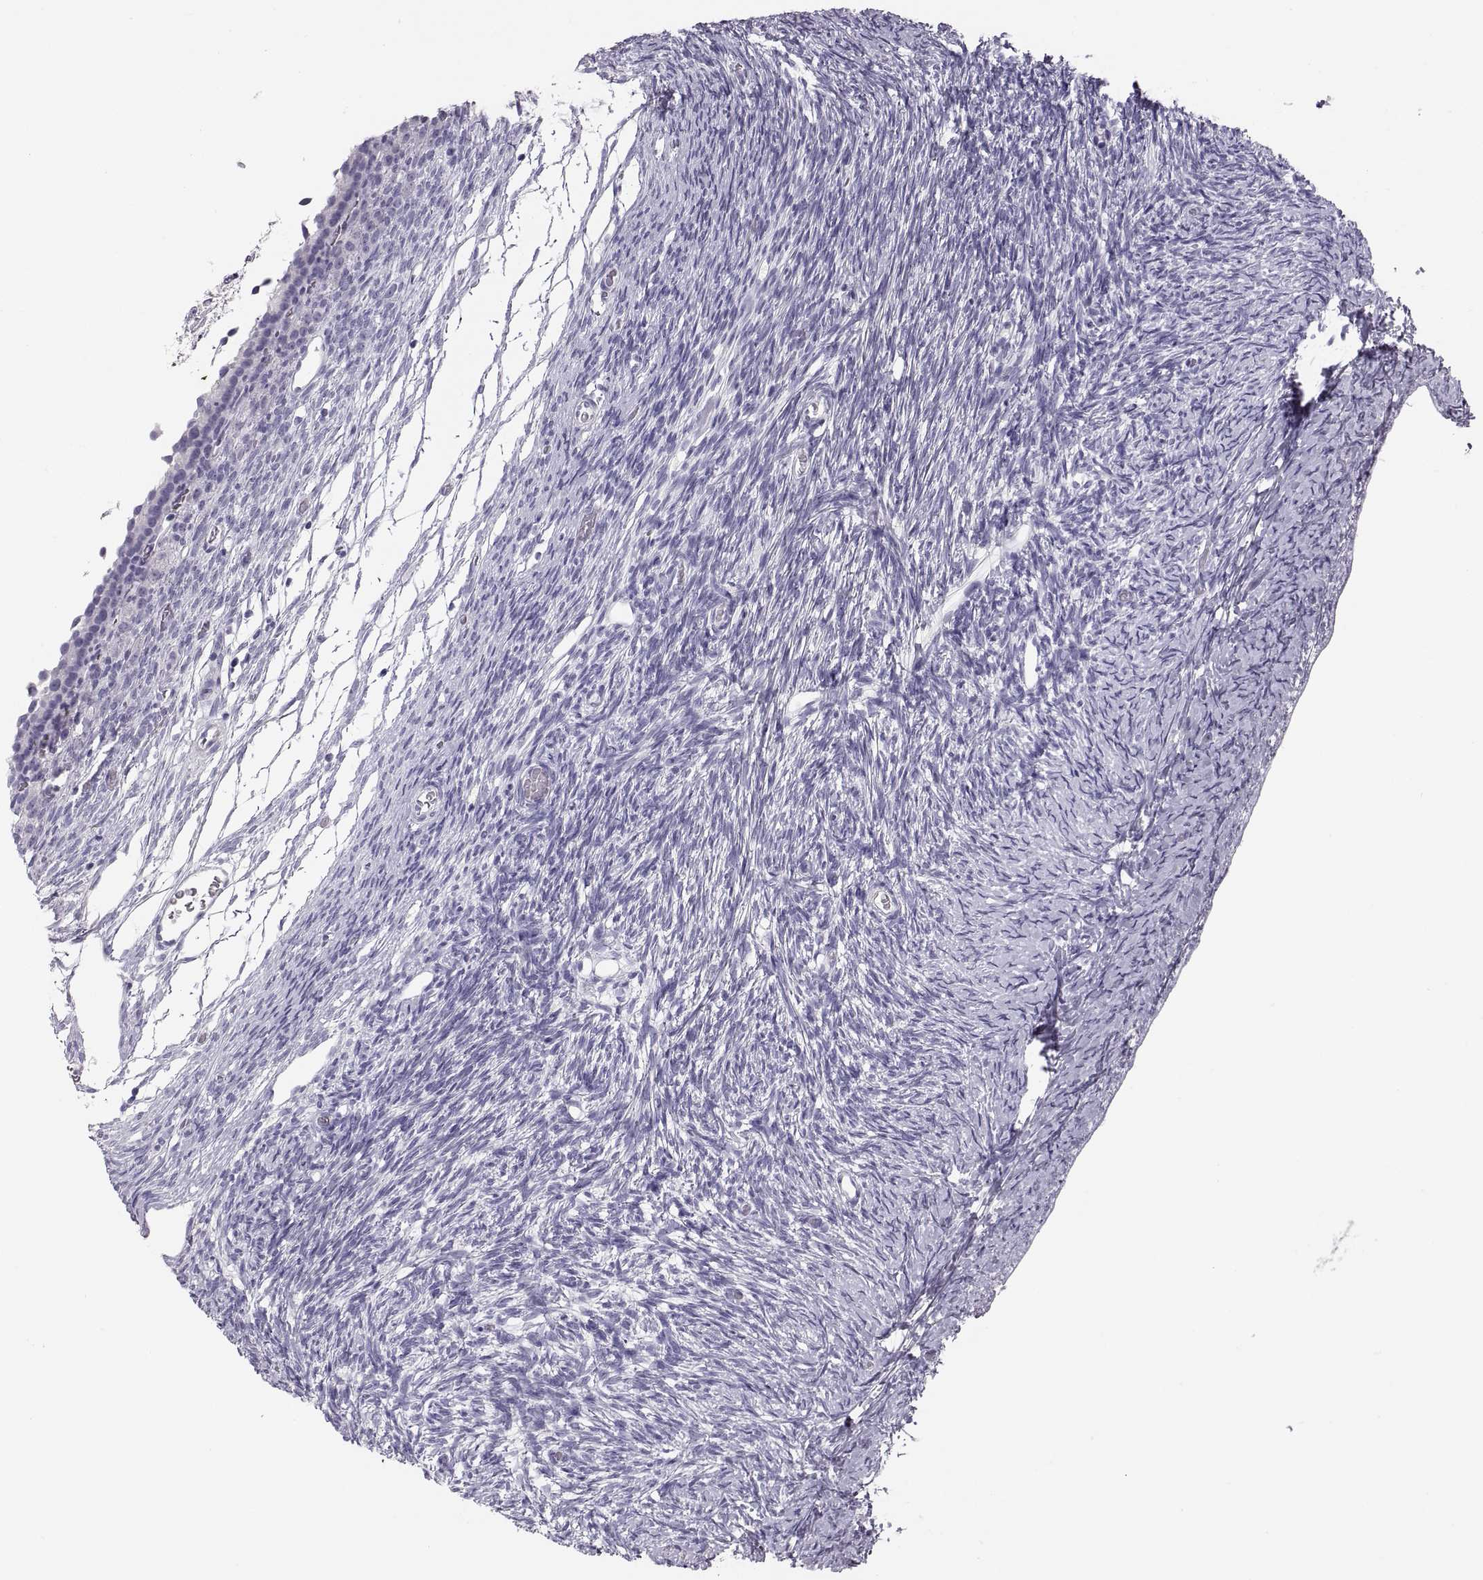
{"staining": {"intensity": "negative", "quantity": "none", "location": "none"}, "tissue": "ovary", "cell_type": "Follicle cells", "image_type": "normal", "snomed": [{"axis": "morphology", "description": "Normal tissue, NOS"}, {"axis": "topography", "description": "Ovary"}], "caption": "An immunohistochemistry micrograph of normal ovary is shown. There is no staining in follicle cells of ovary. The staining was performed using DAB (3,3'-diaminobenzidine) to visualize the protein expression in brown, while the nuclei were stained in blue with hematoxylin (Magnification: 20x).", "gene": "COL9A3", "patient": {"sex": "female", "age": 39}}